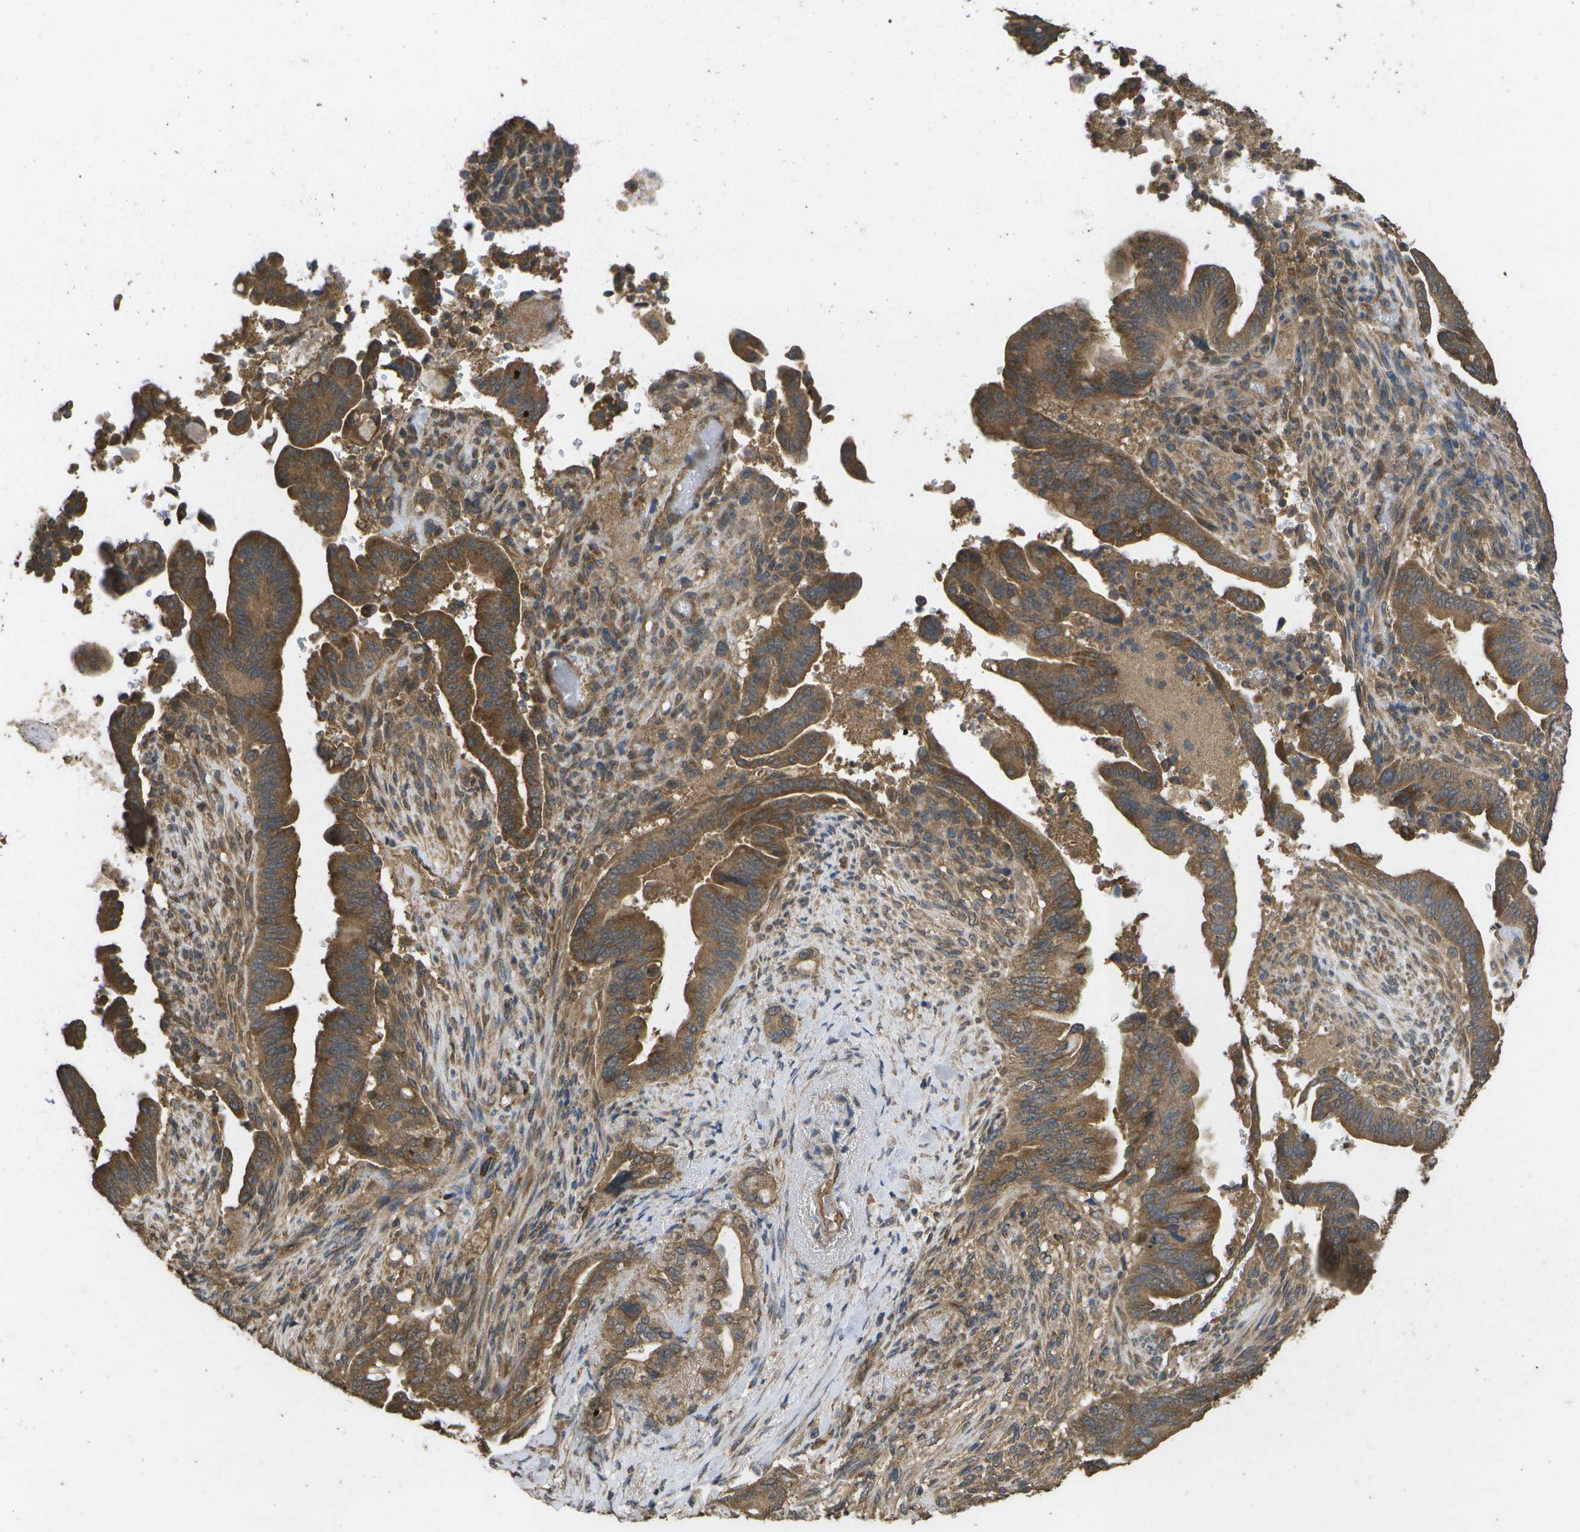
{"staining": {"intensity": "moderate", "quantity": ">75%", "location": "cytoplasmic/membranous"}, "tissue": "pancreatic cancer", "cell_type": "Tumor cells", "image_type": "cancer", "snomed": [{"axis": "morphology", "description": "Adenocarcinoma, NOS"}, {"axis": "topography", "description": "Pancreas"}], "caption": "Immunohistochemical staining of pancreatic adenocarcinoma displays moderate cytoplasmic/membranous protein expression in about >75% of tumor cells.", "gene": "SACS", "patient": {"sex": "male", "age": 70}}